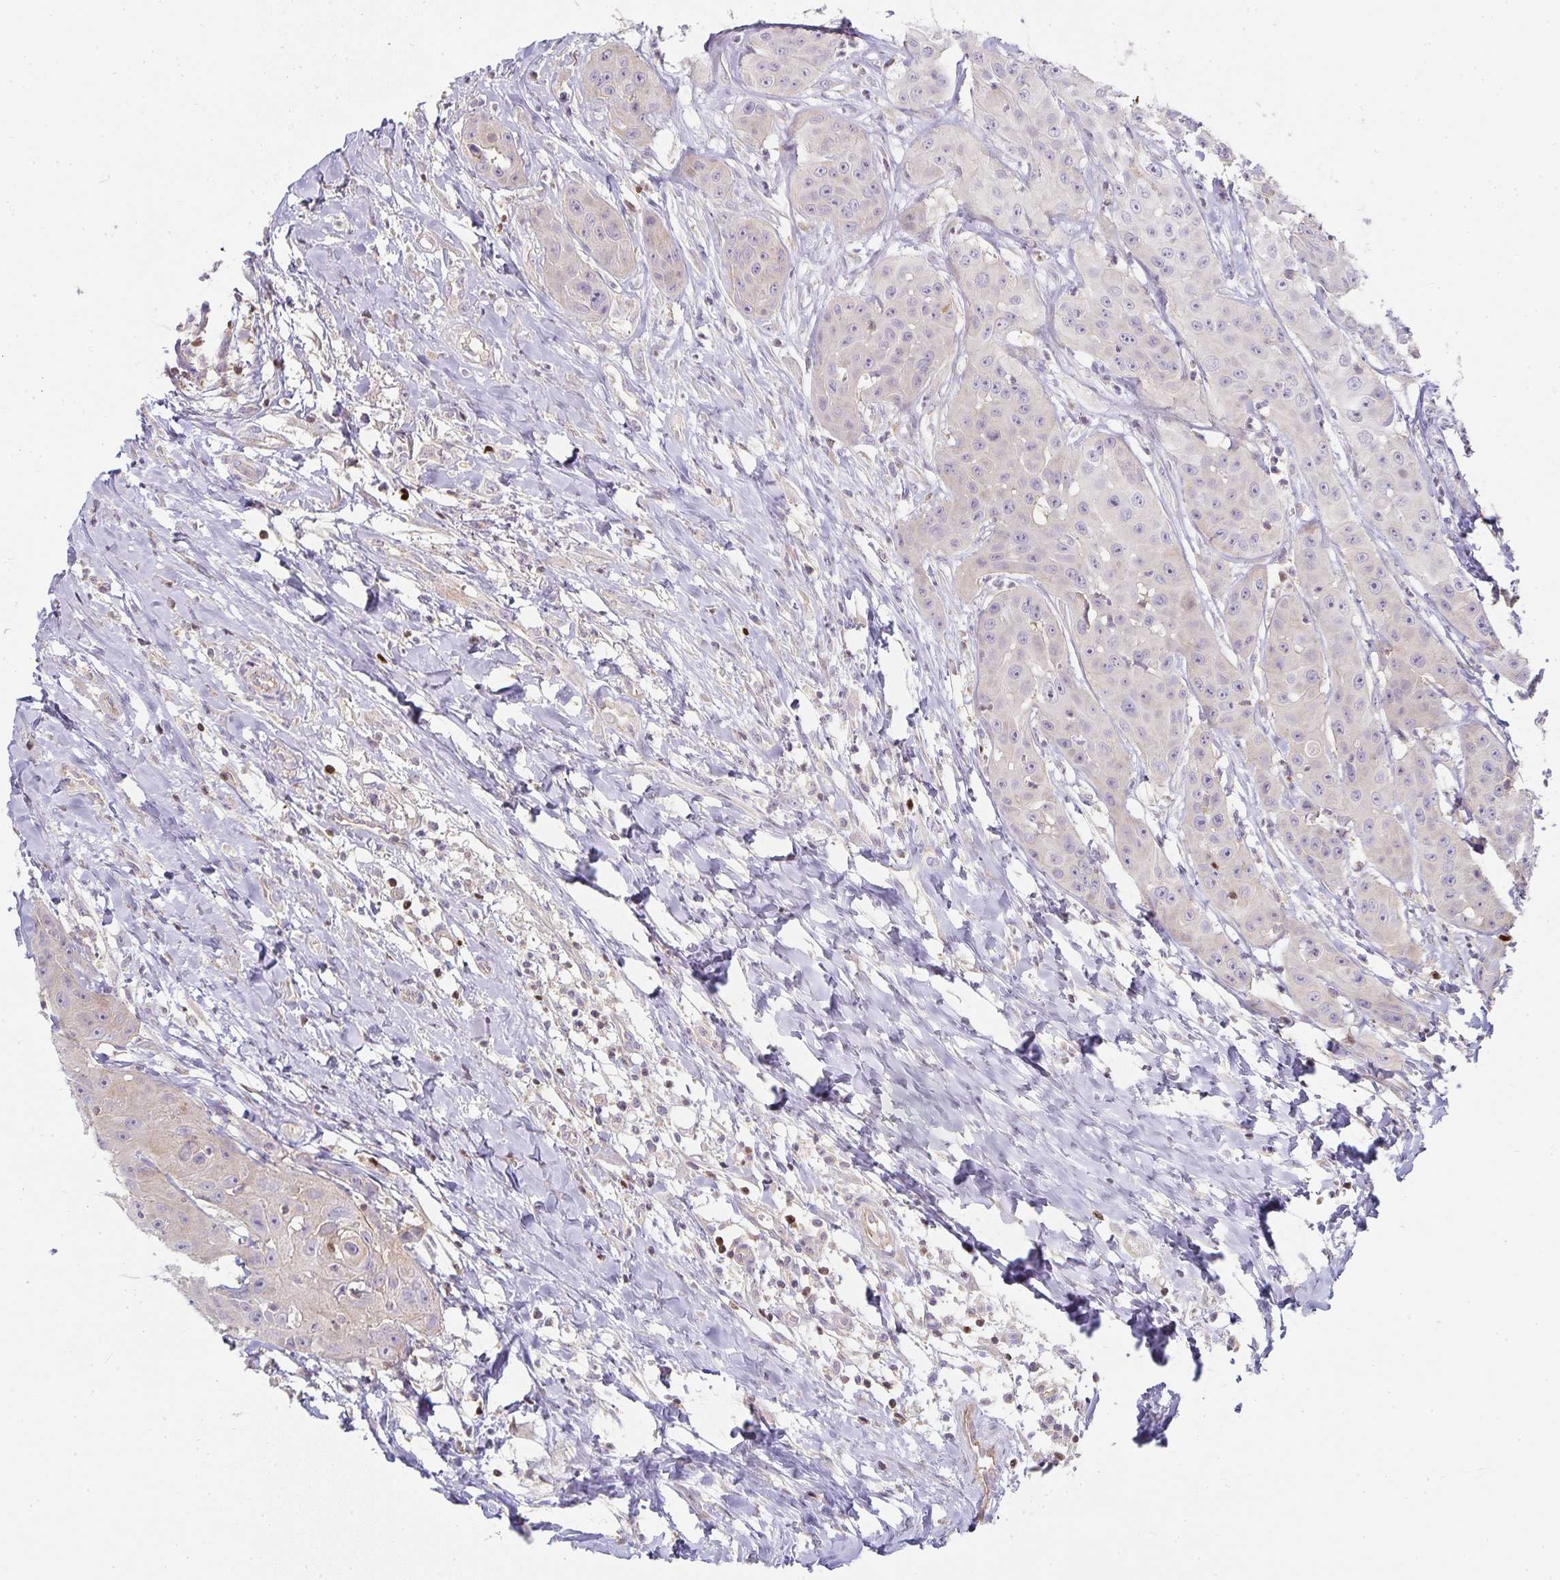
{"staining": {"intensity": "negative", "quantity": "none", "location": "none"}, "tissue": "head and neck cancer", "cell_type": "Tumor cells", "image_type": "cancer", "snomed": [{"axis": "morphology", "description": "Squamous cell carcinoma, NOS"}, {"axis": "topography", "description": "Head-Neck"}], "caption": "Tumor cells show no significant protein positivity in squamous cell carcinoma (head and neck). Brightfield microscopy of immunohistochemistry stained with DAB (brown) and hematoxylin (blue), captured at high magnification.", "gene": "GATA3", "patient": {"sex": "male", "age": 83}}